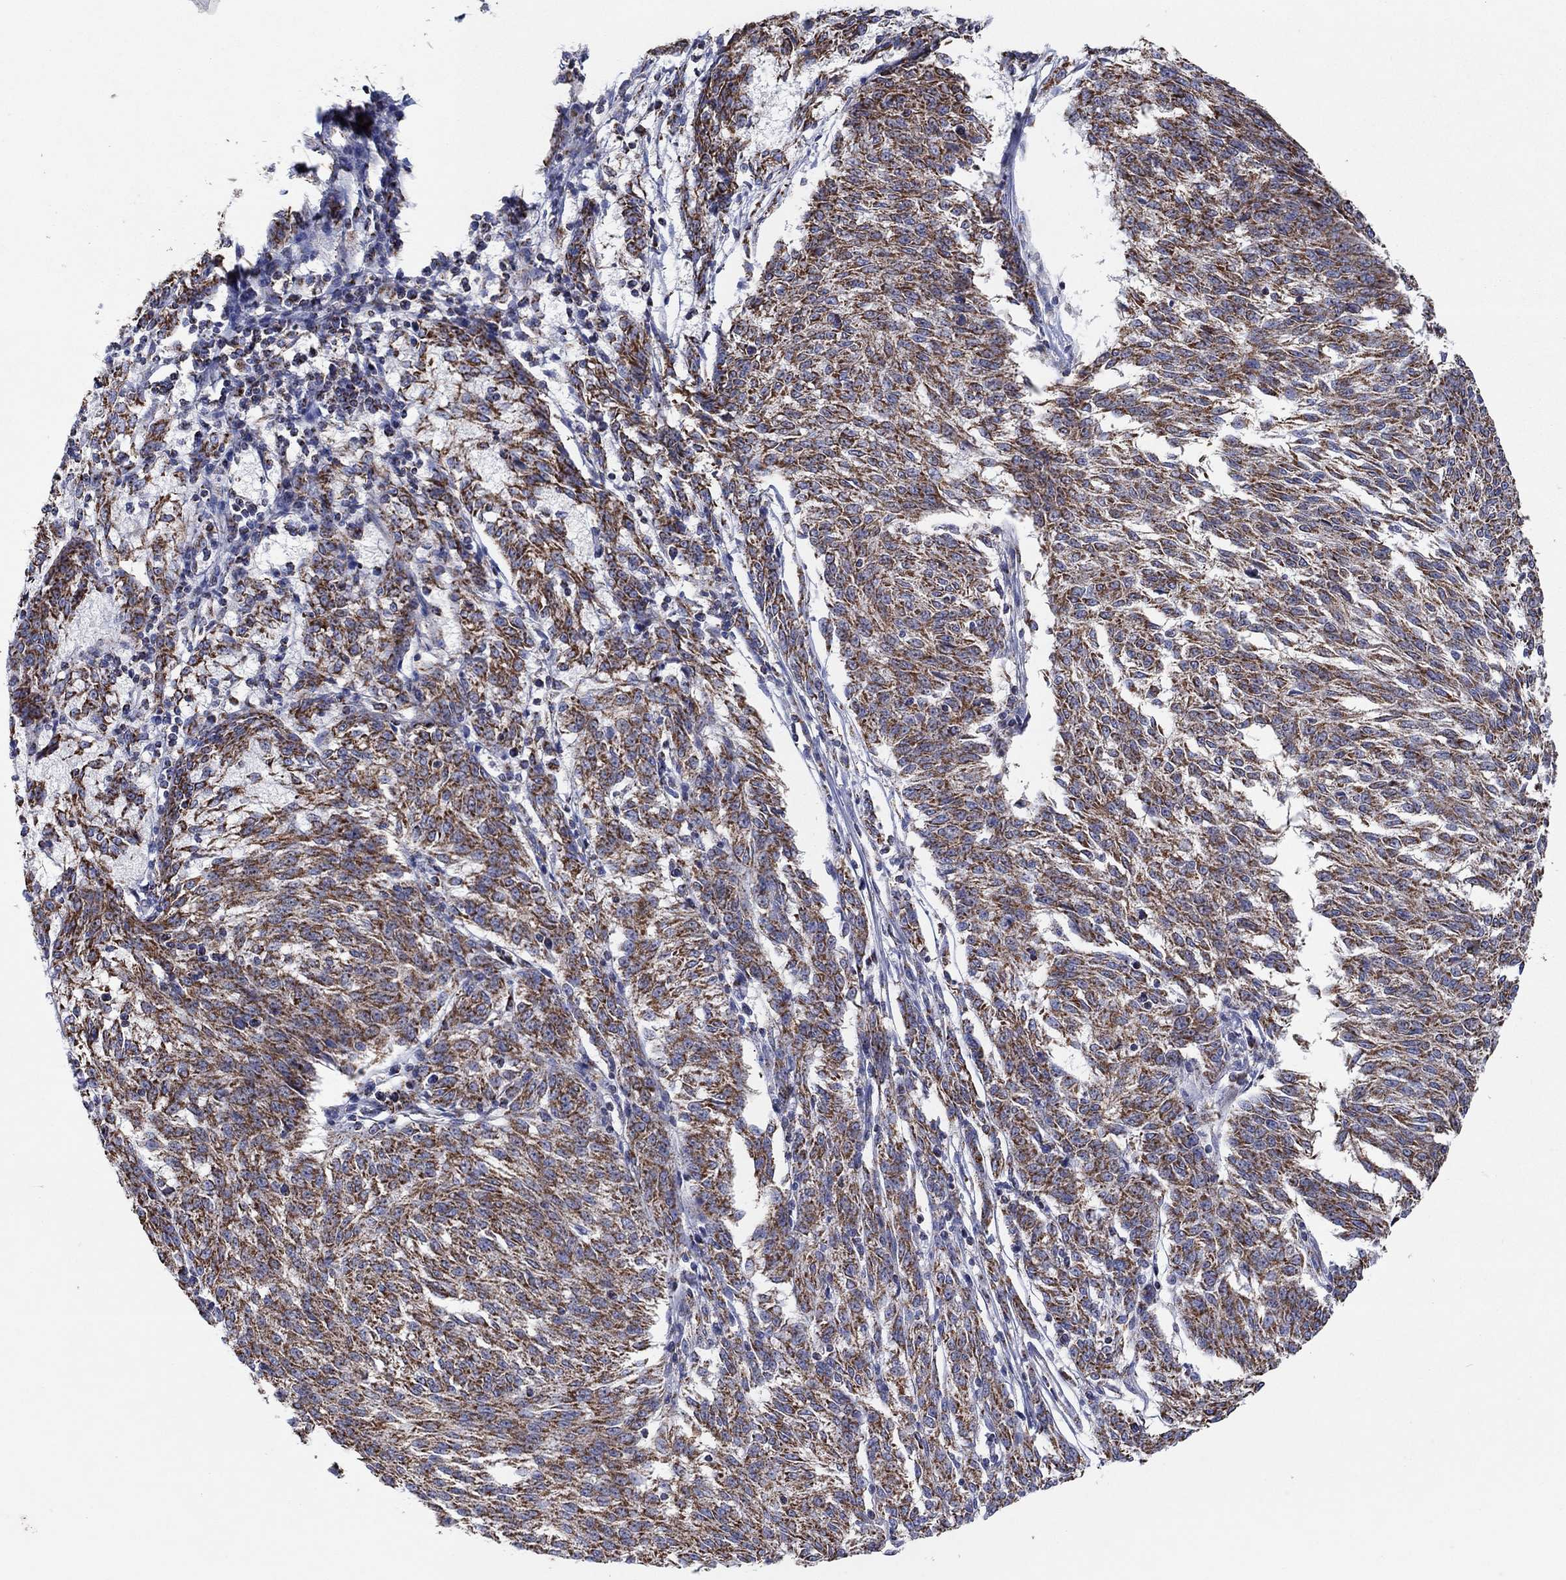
{"staining": {"intensity": "strong", "quantity": "25%-75%", "location": "cytoplasmic/membranous"}, "tissue": "melanoma", "cell_type": "Tumor cells", "image_type": "cancer", "snomed": [{"axis": "morphology", "description": "Malignant melanoma, NOS"}, {"axis": "topography", "description": "Skin"}], "caption": "Immunohistochemical staining of malignant melanoma demonstrates strong cytoplasmic/membranous protein expression in approximately 25%-75% of tumor cells. (DAB (3,3'-diaminobenzidine) IHC with brightfield microscopy, high magnification).", "gene": "C9orf85", "patient": {"sex": "female", "age": 72}}